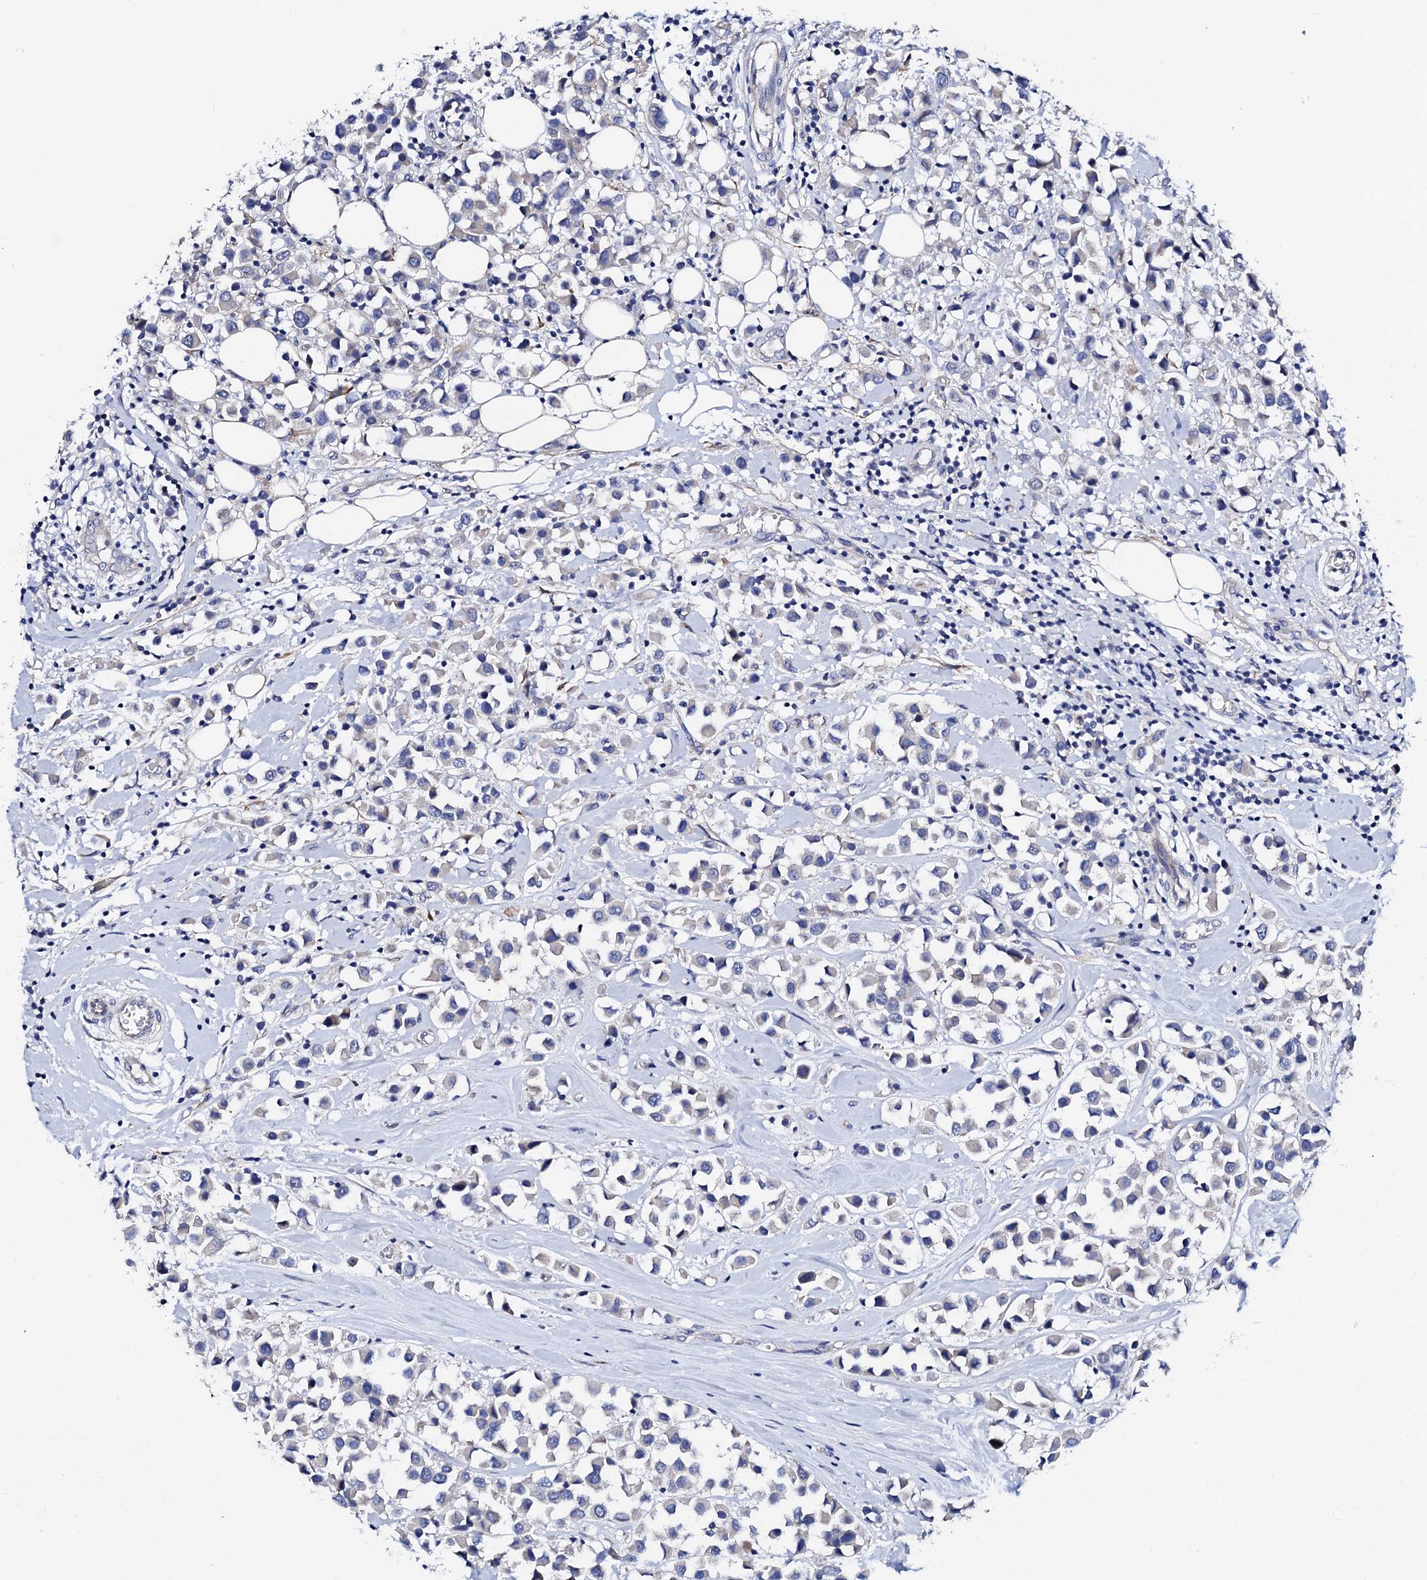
{"staining": {"intensity": "negative", "quantity": "none", "location": "none"}, "tissue": "breast cancer", "cell_type": "Tumor cells", "image_type": "cancer", "snomed": [{"axis": "morphology", "description": "Duct carcinoma"}, {"axis": "topography", "description": "Breast"}], "caption": "Intraductal carcinoma (breast) was stained to show a protein in brown. There is no significant positivity in tumor cells.", "gene": "TRDN", "patient": {"sex": "female", "age": 61}}